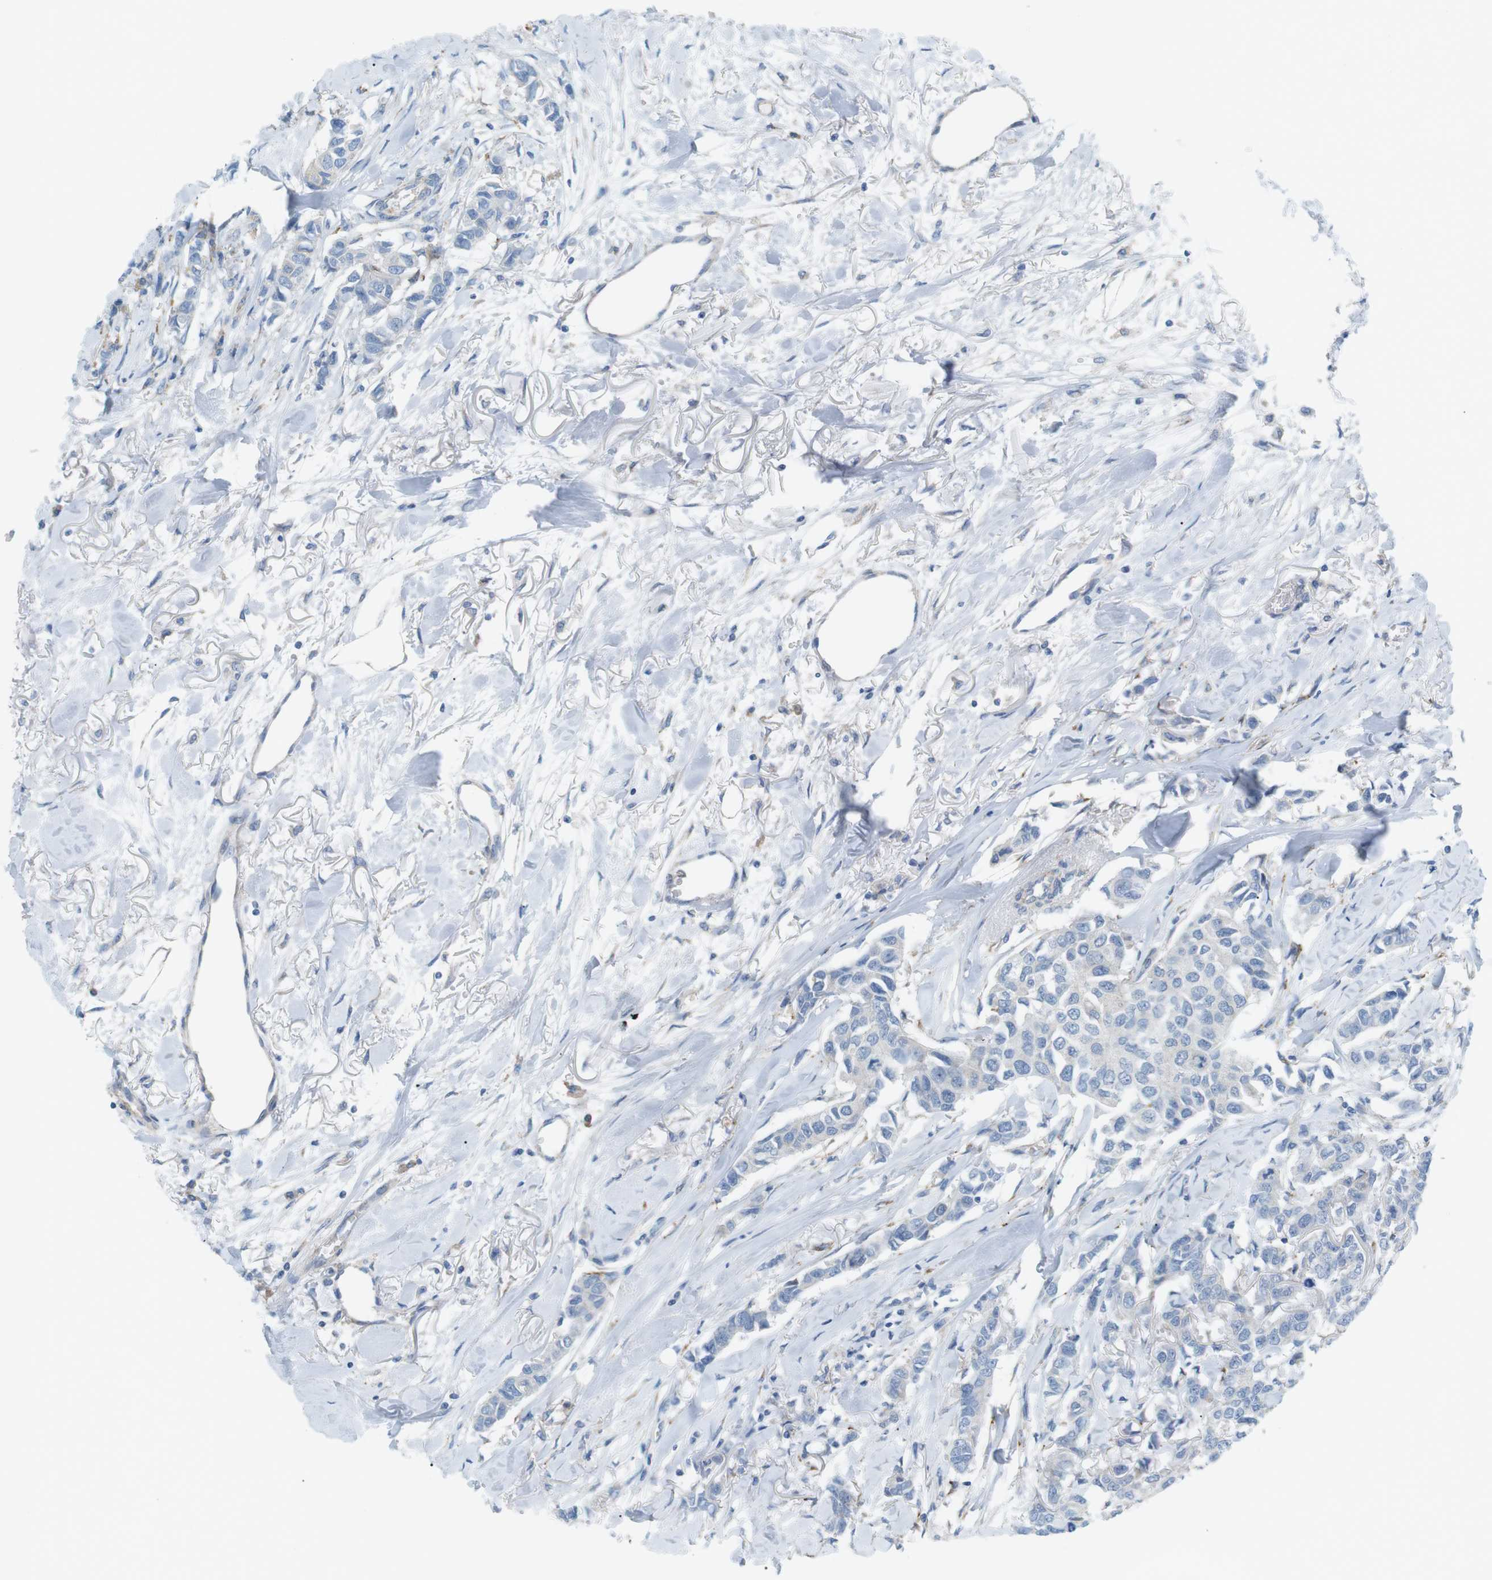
{"staining": {"intensity": "negative", "quantity": "none", "location": "none"}, "tissue": "breast cancer", "cell_type": "Tumor cells", "image_type": "cancer", "snomed": [{"axis": "morphology", "description": "Duct carcinoma"}, {"axis": "topography", "description": "Breast"}], "caption": "There is no significant positivity in tumor cells of breast invasive ductal carcinoma.", "gene": "VAMP1", "patient": {"sex": "female", "age": 80}}